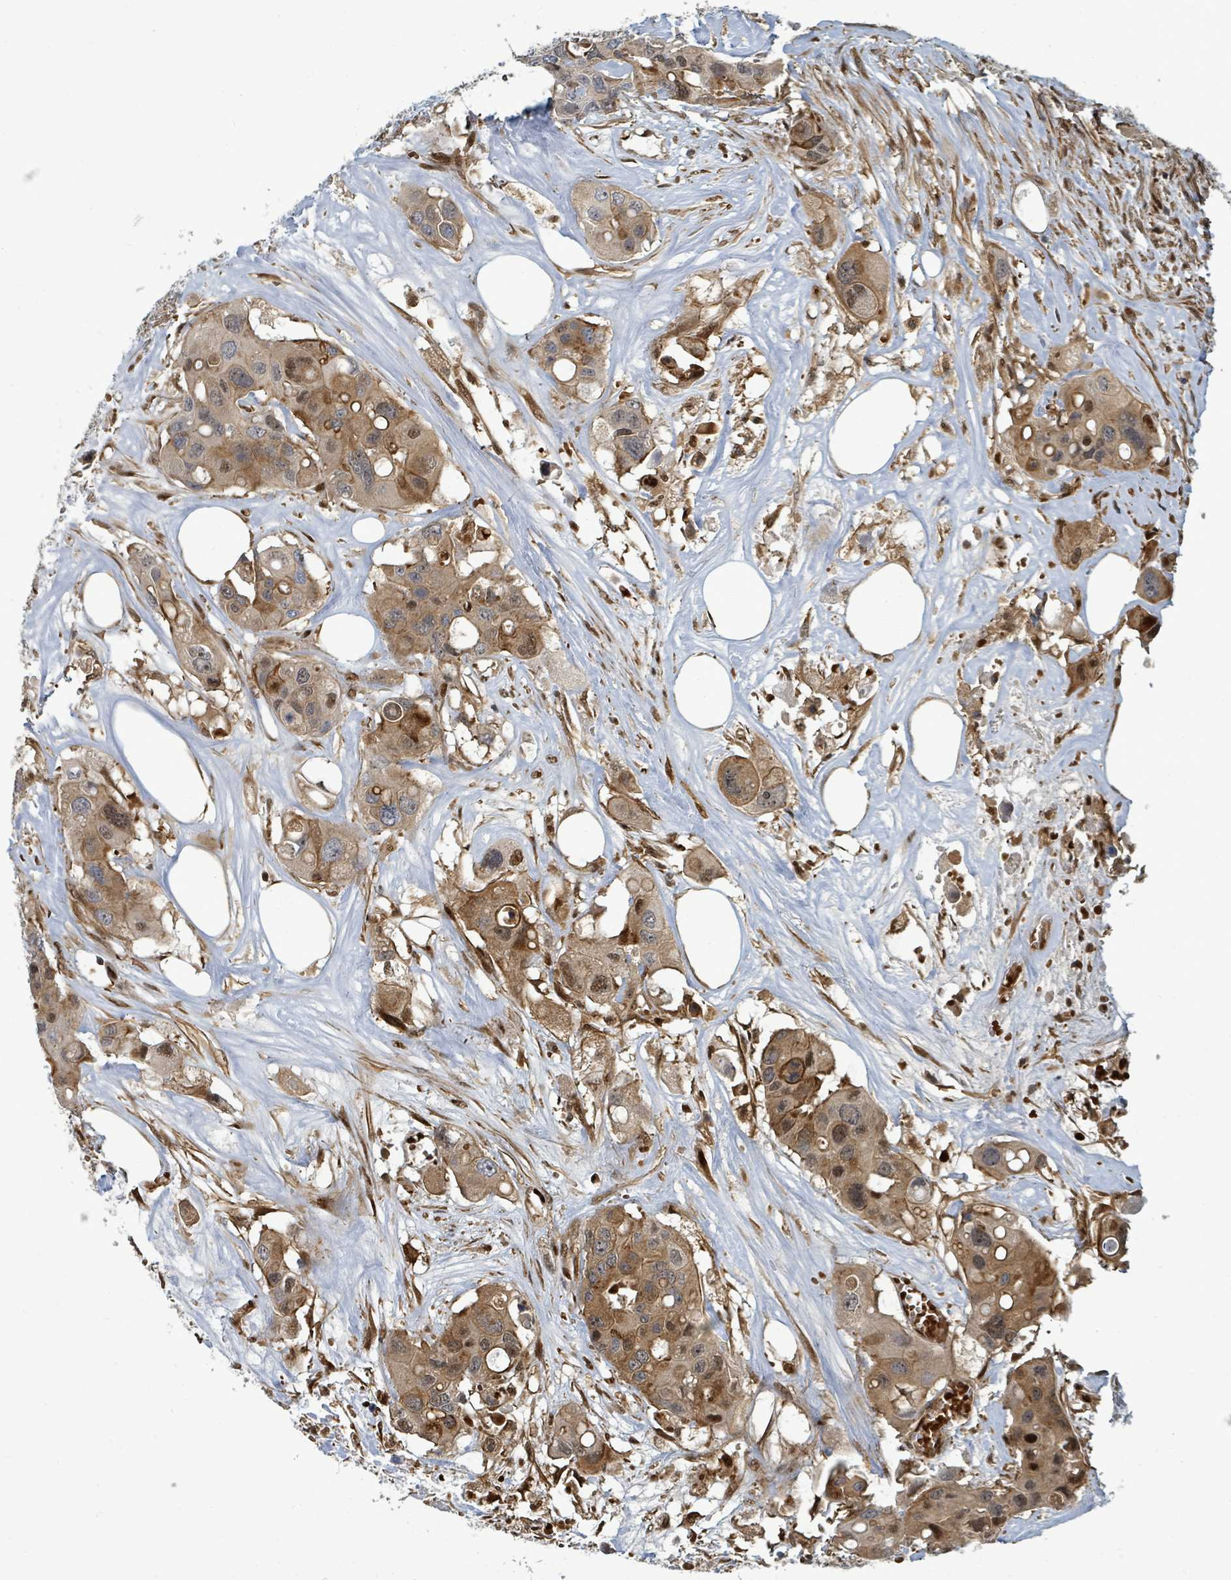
{"staining": {"intensity": "moderate", "quantity": ">75%", "location": "cytoplasmic/membranous,nuclear"}, "tissue": "colorectal cancer", "cell_type": "Tumor cells", "image_type": "cancer", "snomed": [{"axis": "morphology", "description": "Adenocarcinoma, NOS"}, {"axis": "topography", "description": "Colon"}], "caption": "Adenocarcinoma (colorectal) stained with a brown dye exhibits moderate cytoplasmic/membranous and nuclear positive positivity in about >75% of tumor cells.", "gene": "TRDMT1", "patient": {"sex": "male", "age": 77}}